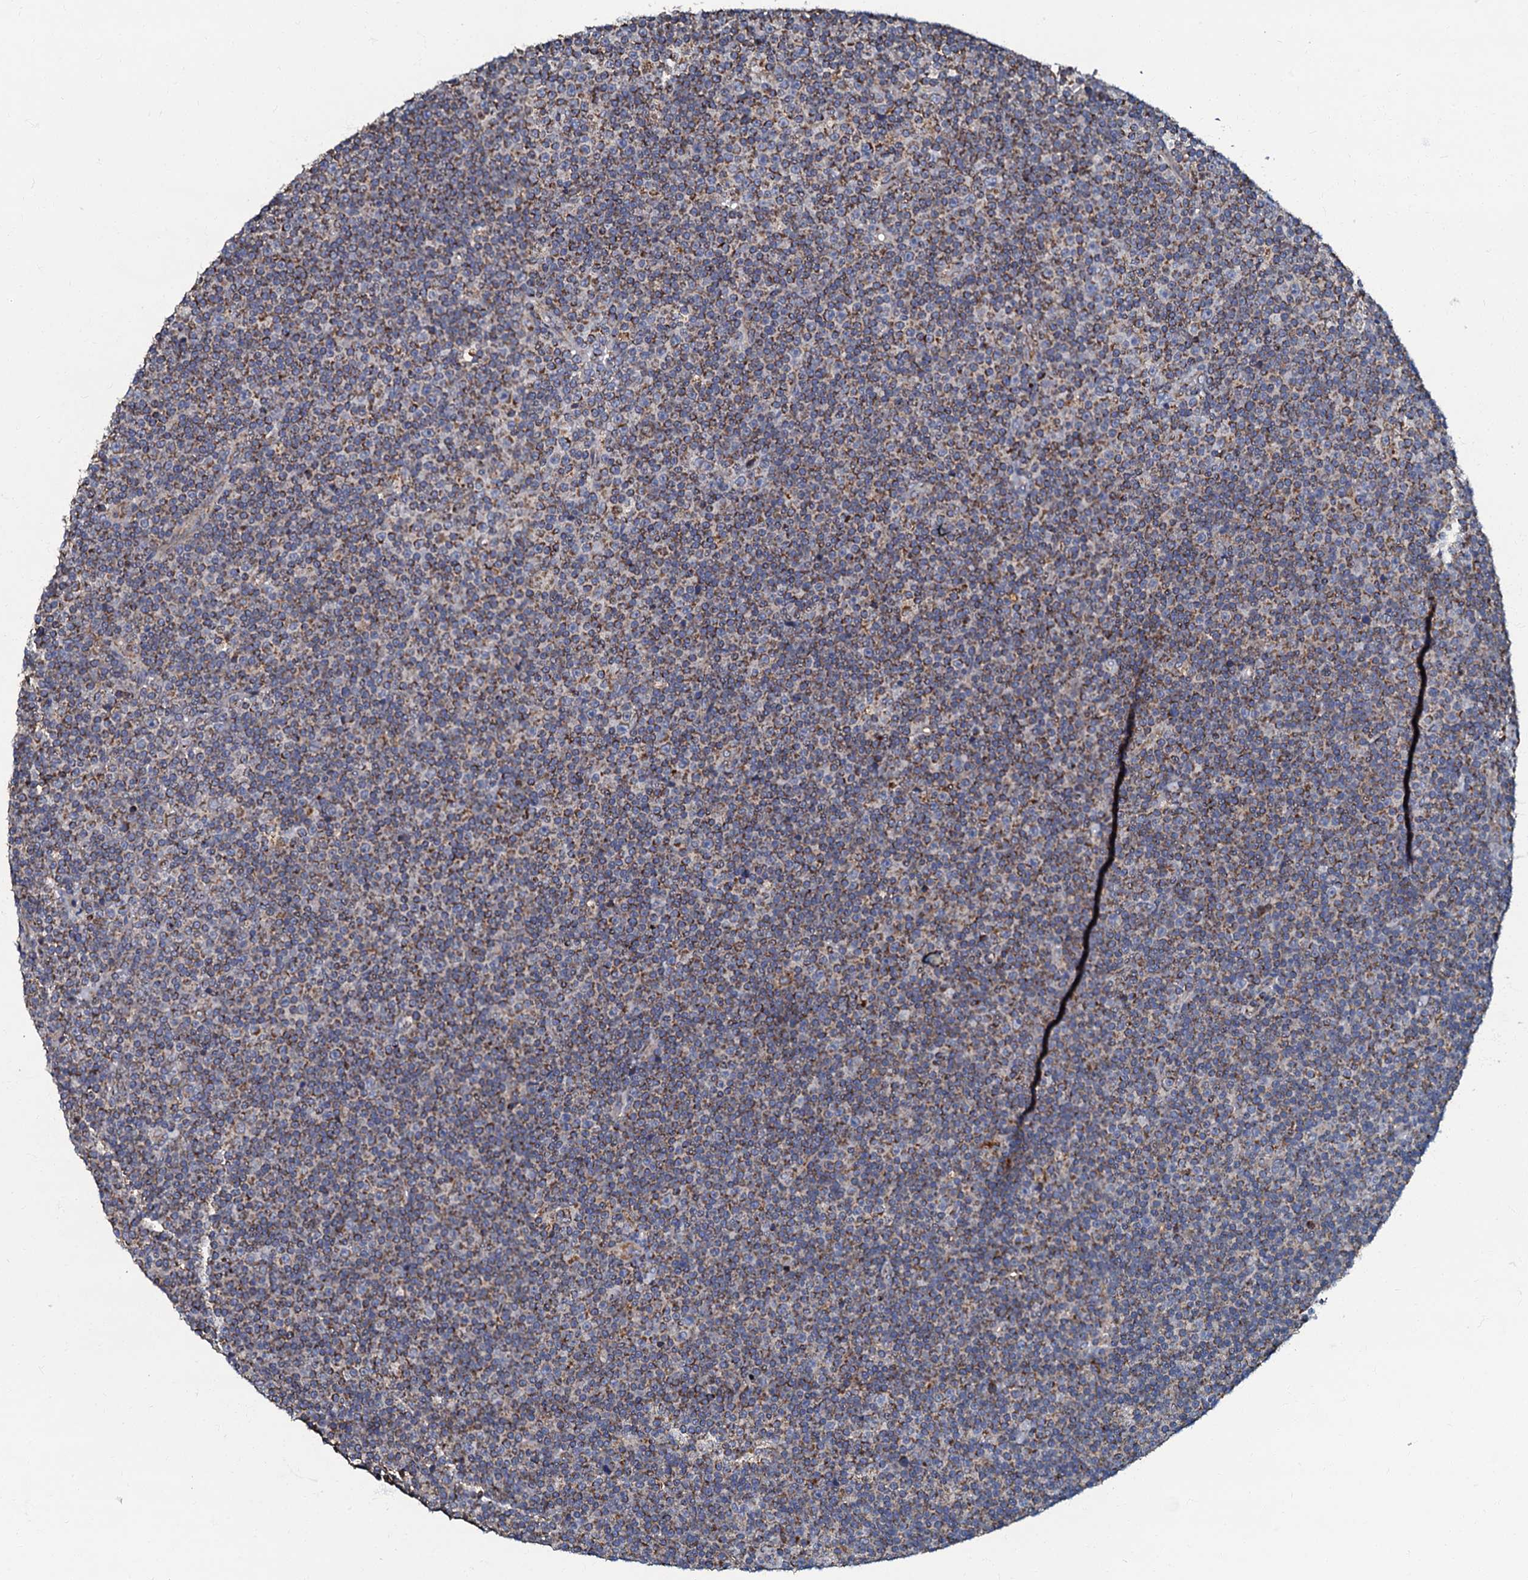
{"staining": {"intensity": "moderate", "quantity": "25%-75%", "location": "cytoplasmic/membranous"}, "tissue": "lymphoma", "cell_type": "Tumor cells", "image_type": "cancer", "snomed": [{"axis": "morphology", "description": "Malignant lymphoma, non-Hodgkin's type, Low grade"}, {"axis": "topography", "description": "Lymph node"}], "caption": "Human low-grade malignant lymphoma, non-Hodgkin's type stained with a protein marker reveals moderate staining in tumor cells.", "gene": "NDUFA12", "patient": {"sex": "female", "age": 67}}